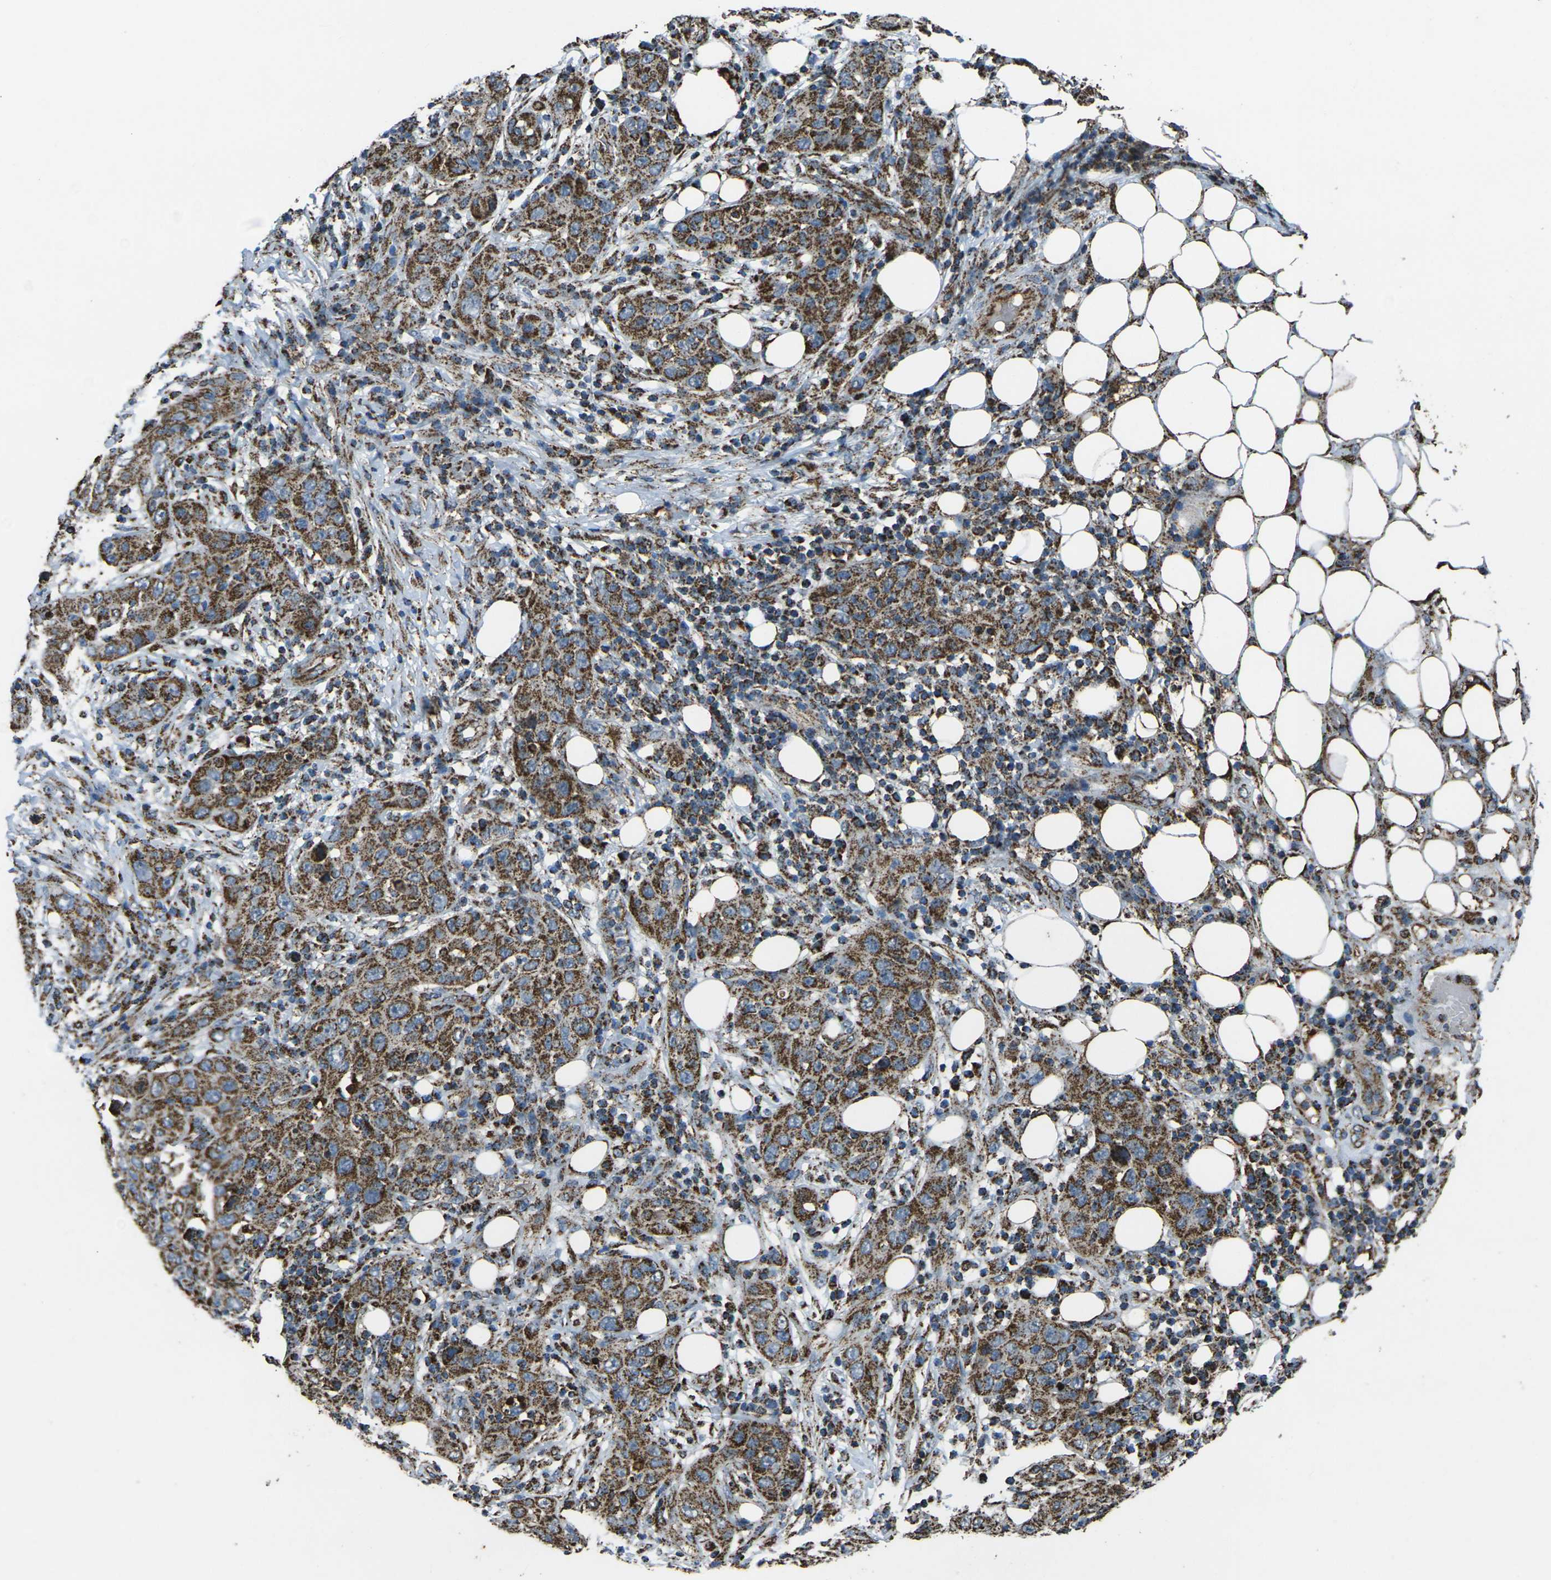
{"staining": {"intensity": "moderate", "quantity": ">75%", "location": "cytoplasmic/membranous"}, "tissue": "skin cancer", "cell_type": "Tumor cells", "image_type": "cancer", "snomed": [{"axis": "morphology", "description": "Squamous cell carcinoma, NOS"}, {"axis": "topography", "description": "Skin"}], "caption": "Squamous cell carcinoma (skin) was stained to show a protein in brown. There is medium levels of moderate cytoplasmic/membranous staining in about >75% of tumor cells.", "gene": "KLHL5", "patient": {"sex": "female", "age": 88}}